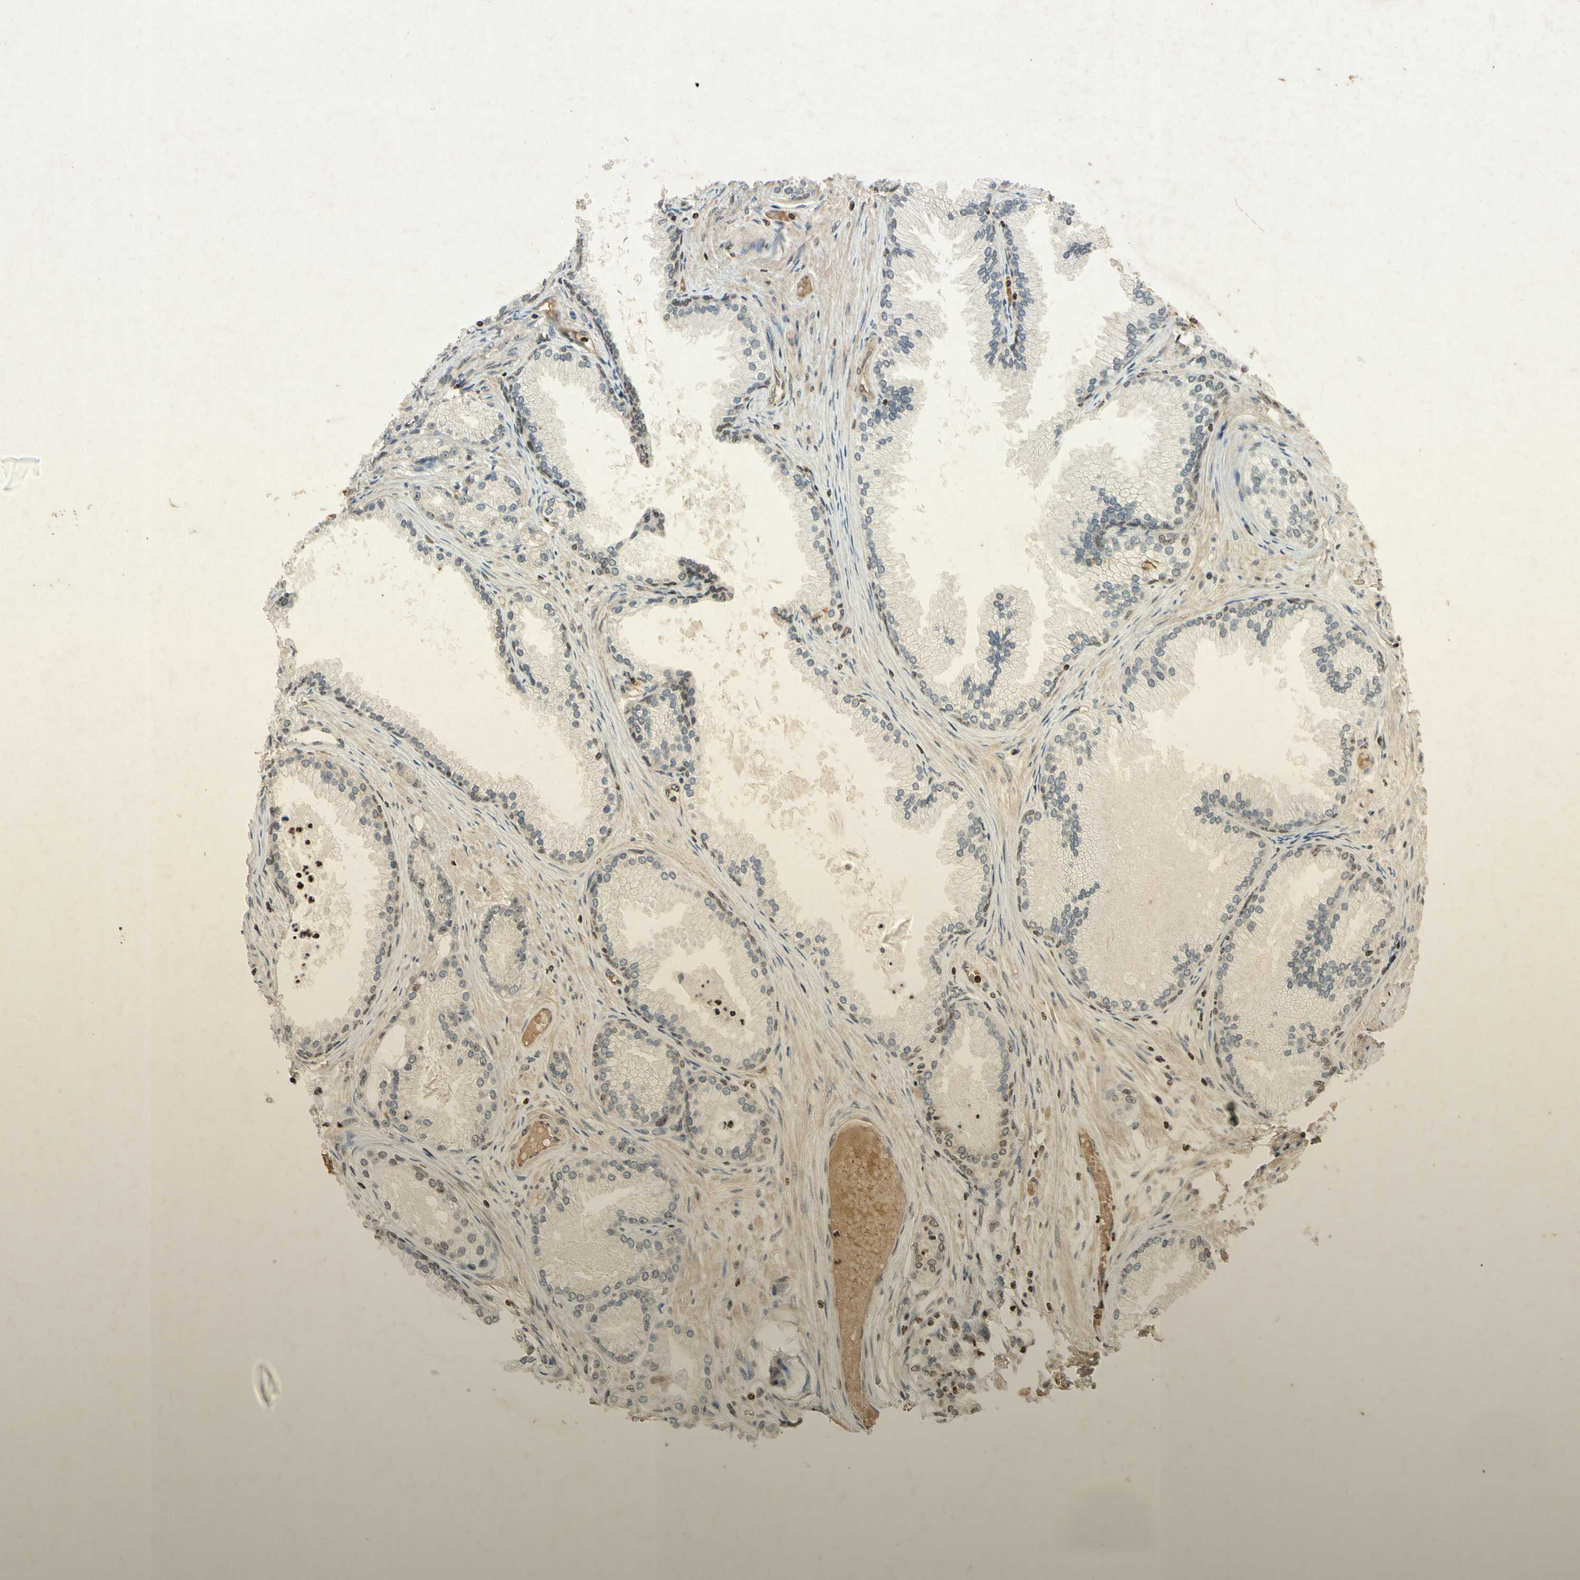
{"staining": {"intensity": "strong", "quantity": "<25%", "location": "nuclear"}, "tissue": "prostate cancer", "cell_type": "Tumor cells", "image_type": "cancer", "snomed": [{"axis": "morphology", "description": "Adenocarcinoma, Low grade"}, {"axis": "topography", "description": "Prostate"}], "caption": "High-magnification brightfield microscopy of prostate cancer stained with DAB (brown) and counterstained with hematoxylin (blue). tumor cells exhibit strong nuclear positivity is appreciated in approximately<25% of cells.", "gene": "HOXB3", "patient": {"sex": "male", "age": 72}}